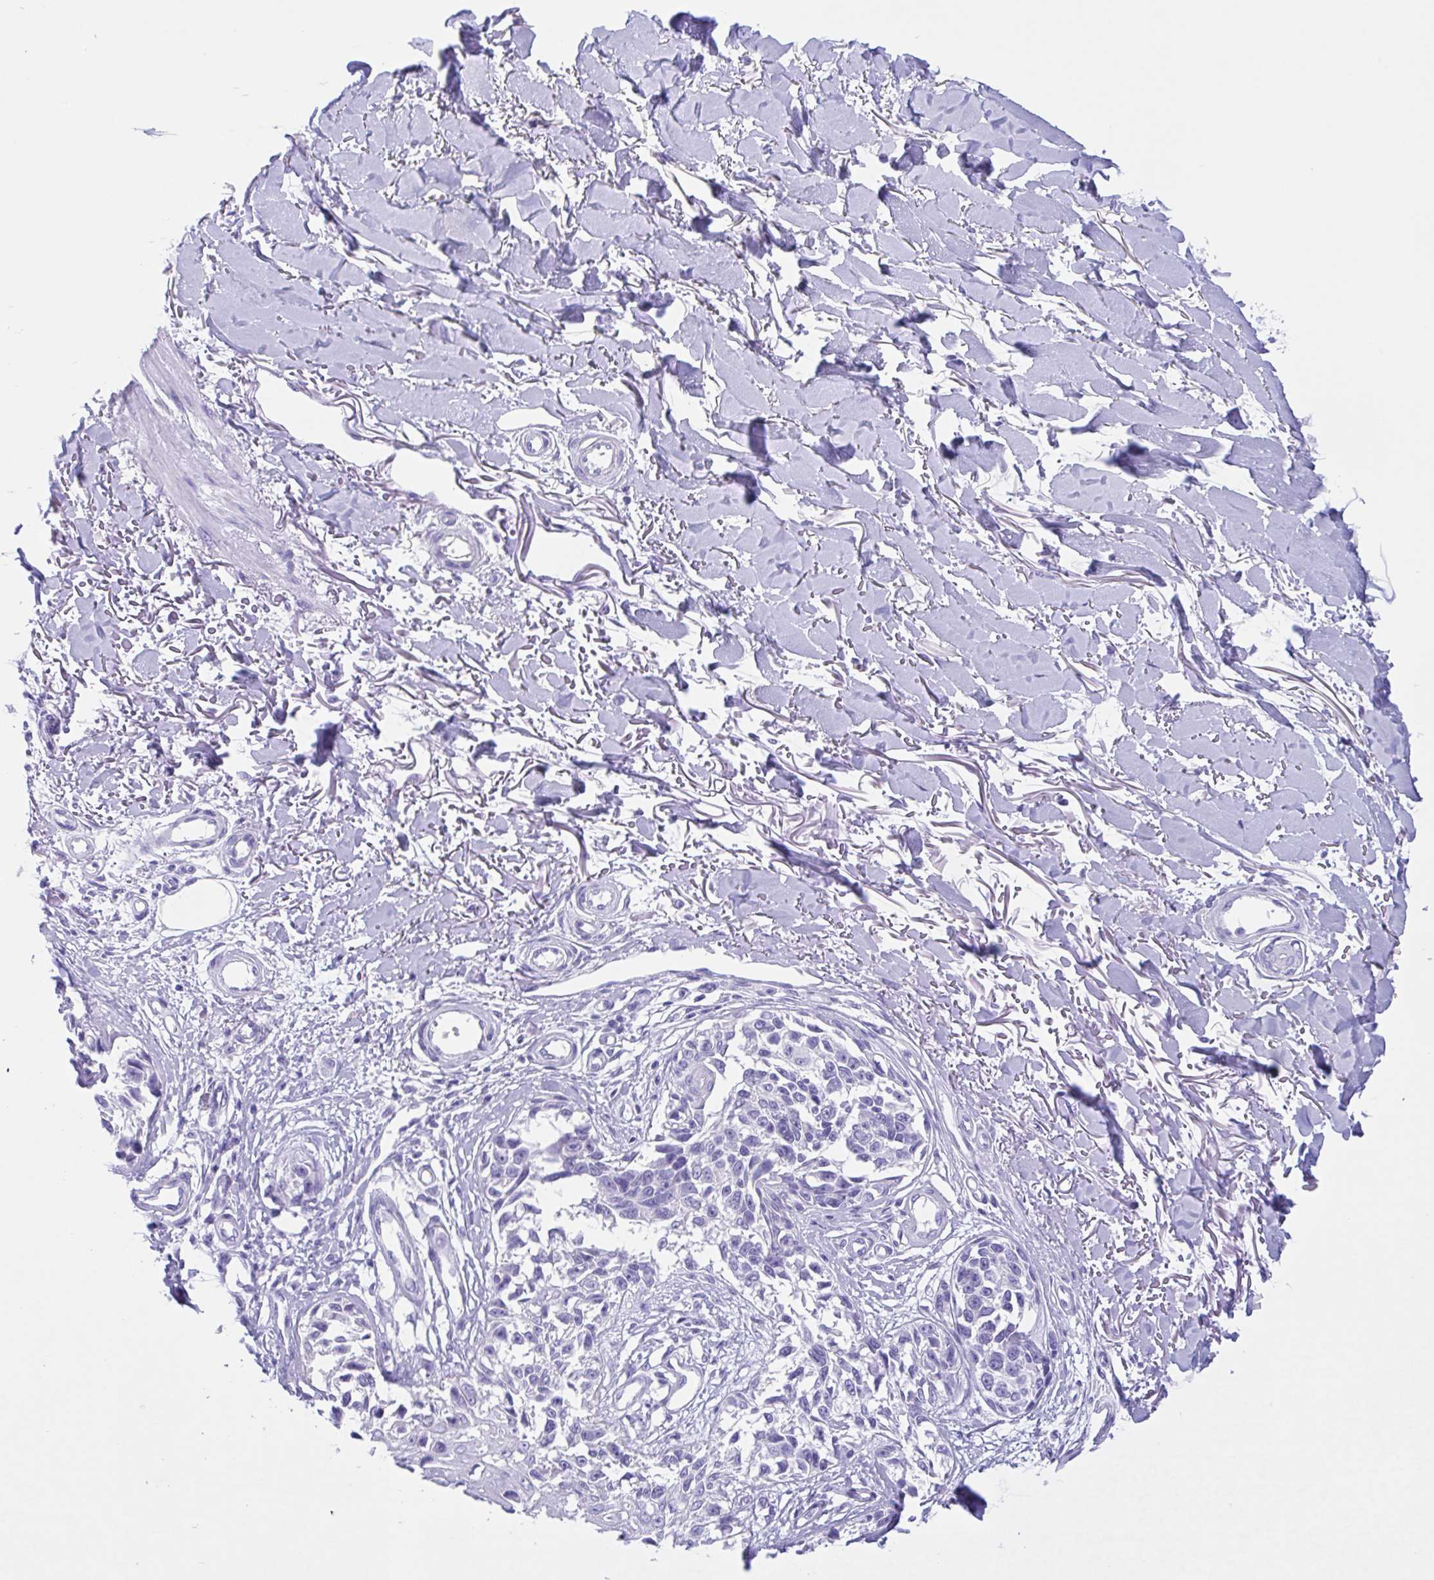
{"staining": {"intensity": "negative", "quantity": "none", "location": "none"}, "tissue": "melanoma", "cell_type": "Tumor cells", "image_type": "cancer", "snomed": [{"axis": "morphology", "description": "Malignant melanoma, NOS"}, {"axis": "topography", "description": "Skin"}], "caption": "An immunohistochemistry micrograph of malignant melanoma is shown. There is no staining in tumor cells of malignant melanoma.", "gene": "ZNF319", "patient": {"sex": "male", "age": 73}}